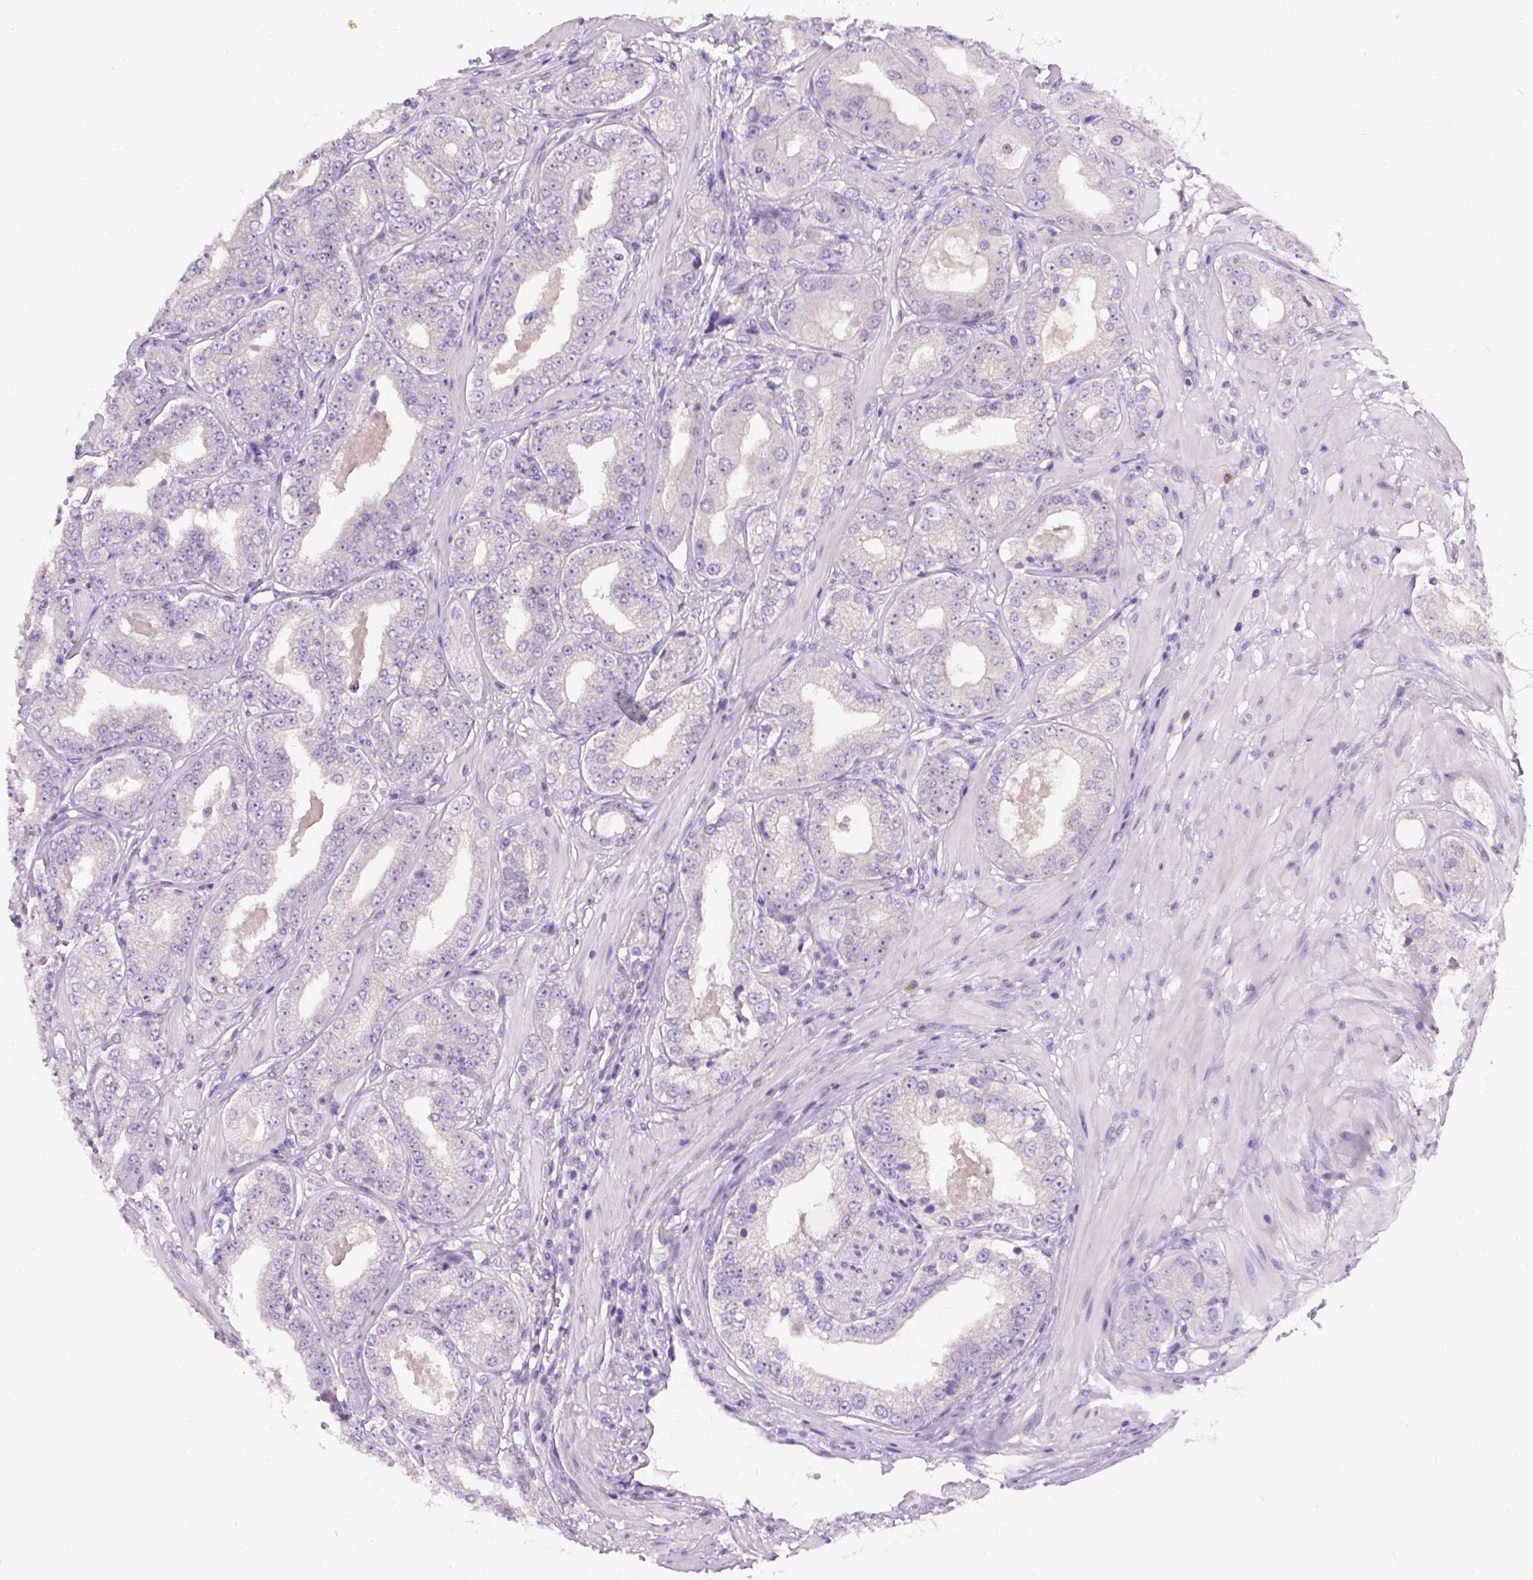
{"staining": {"intensity": "negative", "quantity": "none", "location": "none"}, "tissue": "prostate cancer", "cell_type": "Tumor cells", "image_type": "cancer", "snomed": [{"axis": "morphology", "description": "Adenocarcinoma, Low grade"}, {"axis": "topography", "description": "Prostate"}], "caption": "Tumor cells show no significant protein positivity in adenocarcinoma (low-grade) (prostate).", "gene": "C20orf144", "patient": {"sex": "male", "age": 60}}